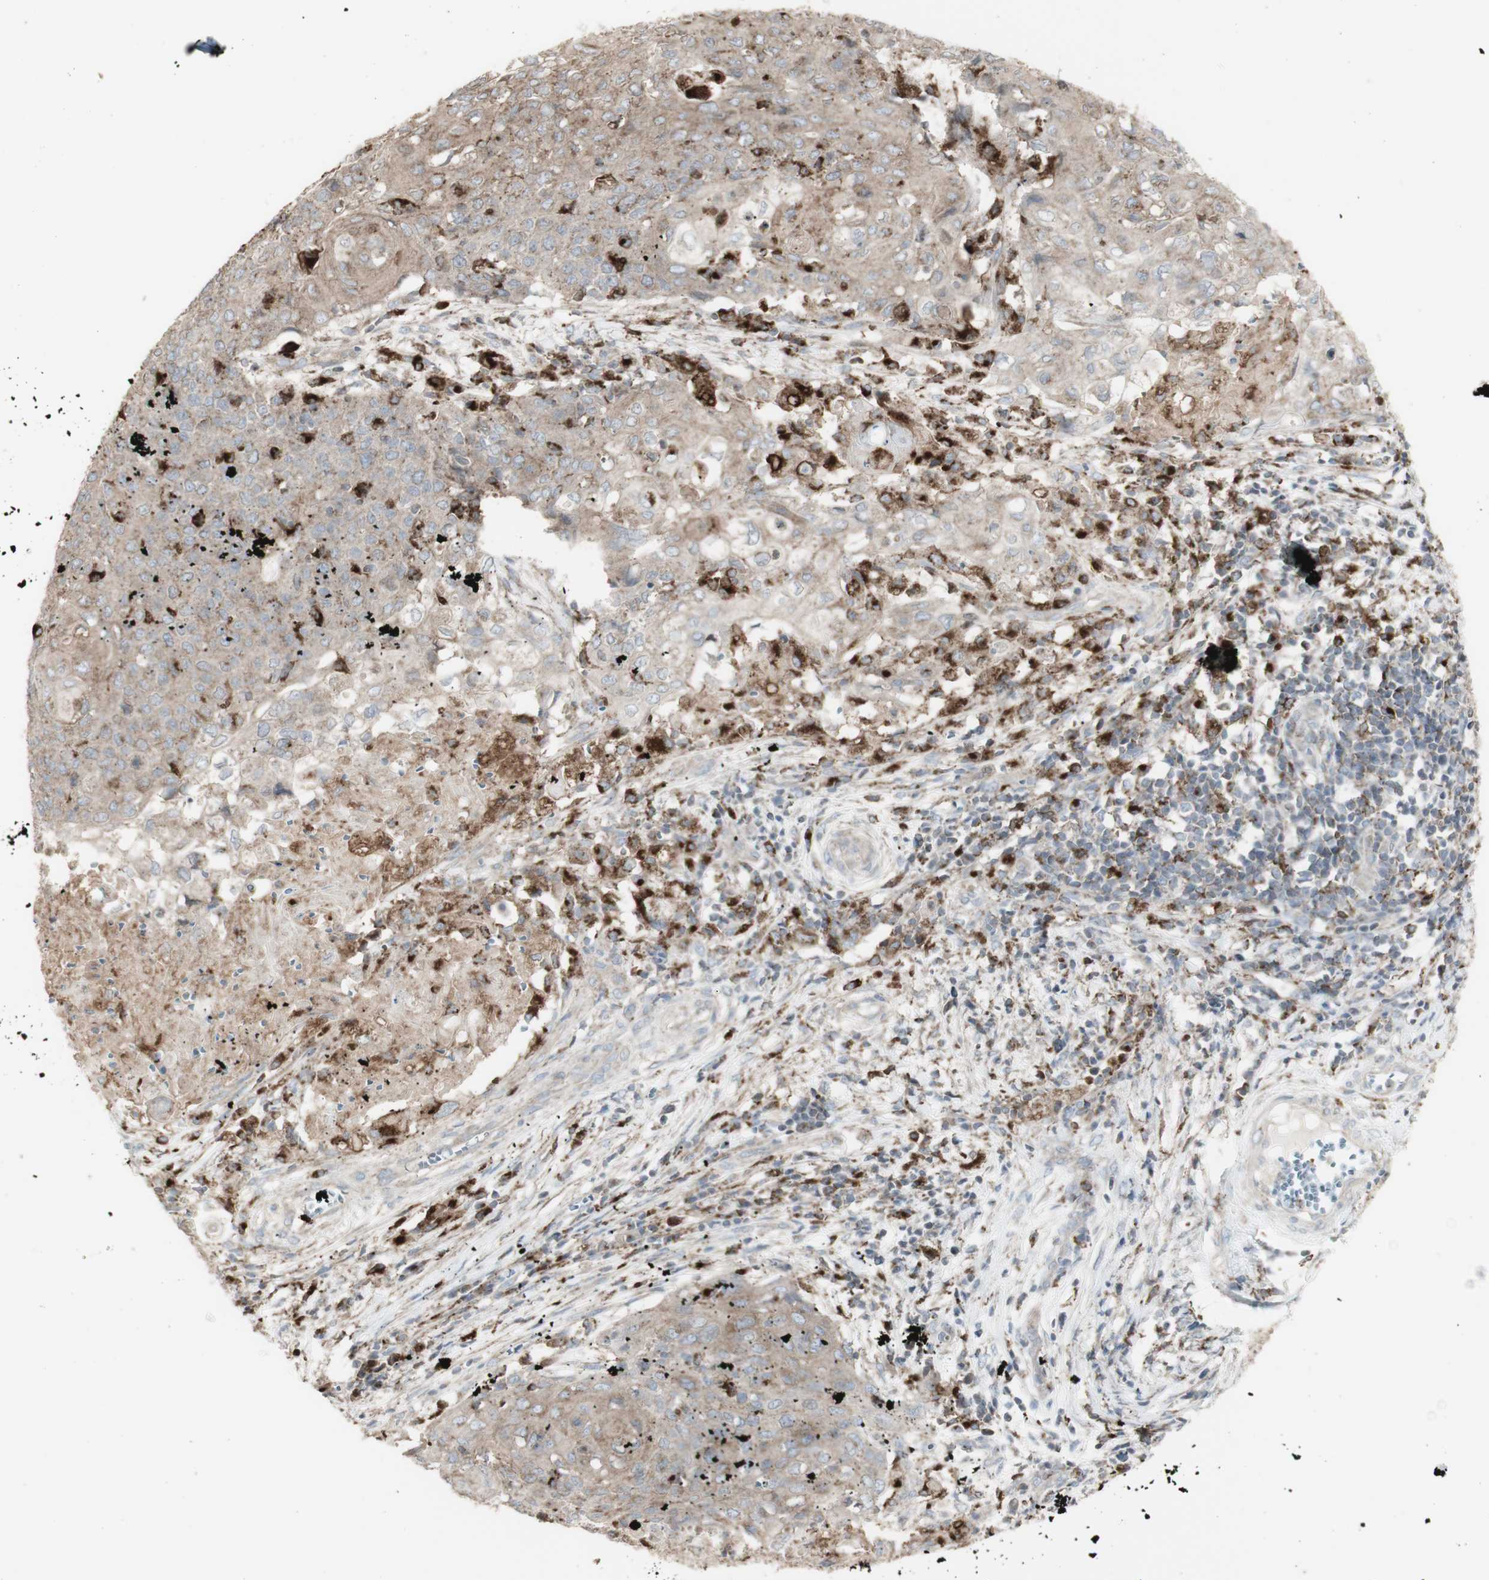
{"staining": {"intensity": "moderate", "quantity": "25%-75%", "location": "cytoplasmic/membranous"}, "tissue": "cervical cancer", "cell_type": "Tumor cells", "image_type": "cancer", "snomed": [{"axis": "morphology", "description": "Squamous cell carcinoma, NOS"}, {"axis": "topography", "description": "Cervix"}], "caption": "This is a histology image of IHC staining of cervical cancer (squamous cell carcinoma), which shows moderate expression in the cytoplasmic/membranous of tumor cells.", "gene": "ATP6V1E1", "patient": {"sex": "female", "age": 39}}